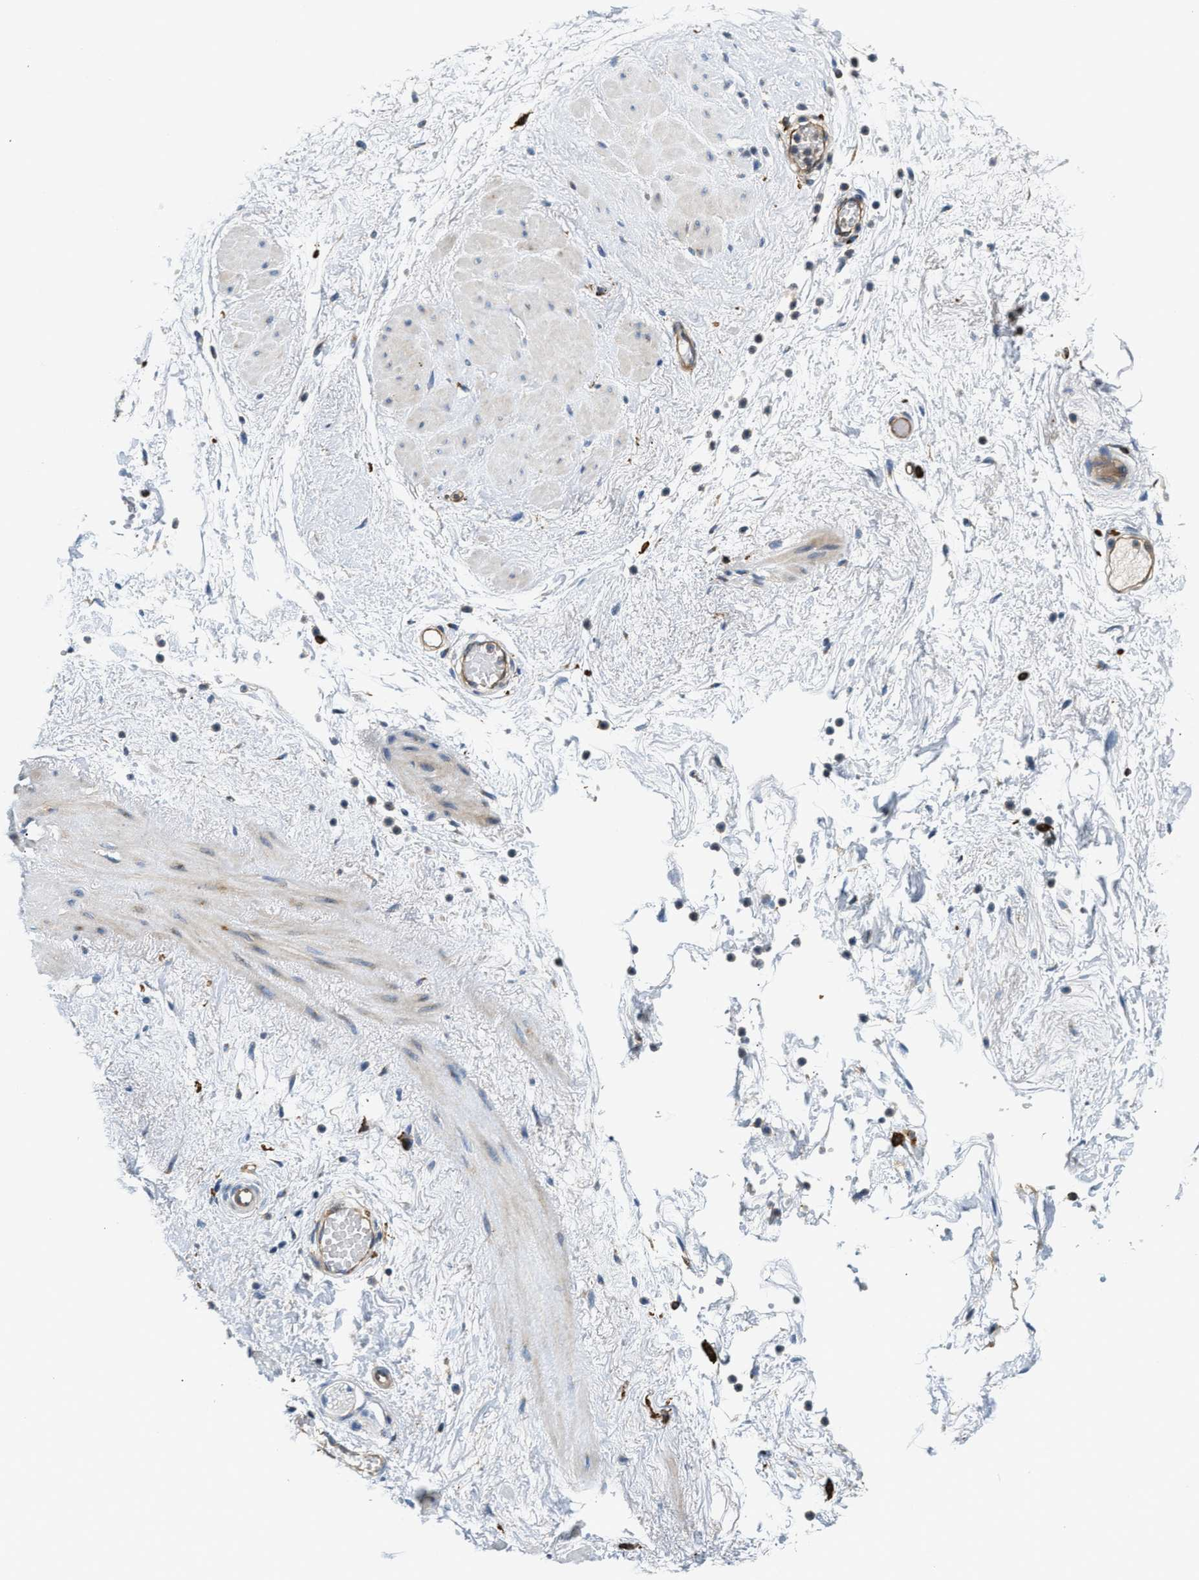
{"staining": {"intensity": "negative", "quantity": "none", "location": "none"}, "tissue": "adipose tissue", "cell_type": "Adipocytes", "image_type": "normal", "snomed": [{"axis": "morphology", "description": "Normal tissue, NOS"}, {"axis": "topography", "description": "Soft tissue"}, {"axis": "topography", "description": "Vascular tissue"}], "caption": "High power microscopy photomicrograph of an immunohistochemistry image of benign adipose tissue, revealing no significant expression in adipocytes.", "gene": "NSUN7", "patient": {"sex": "female", "age": 35}}